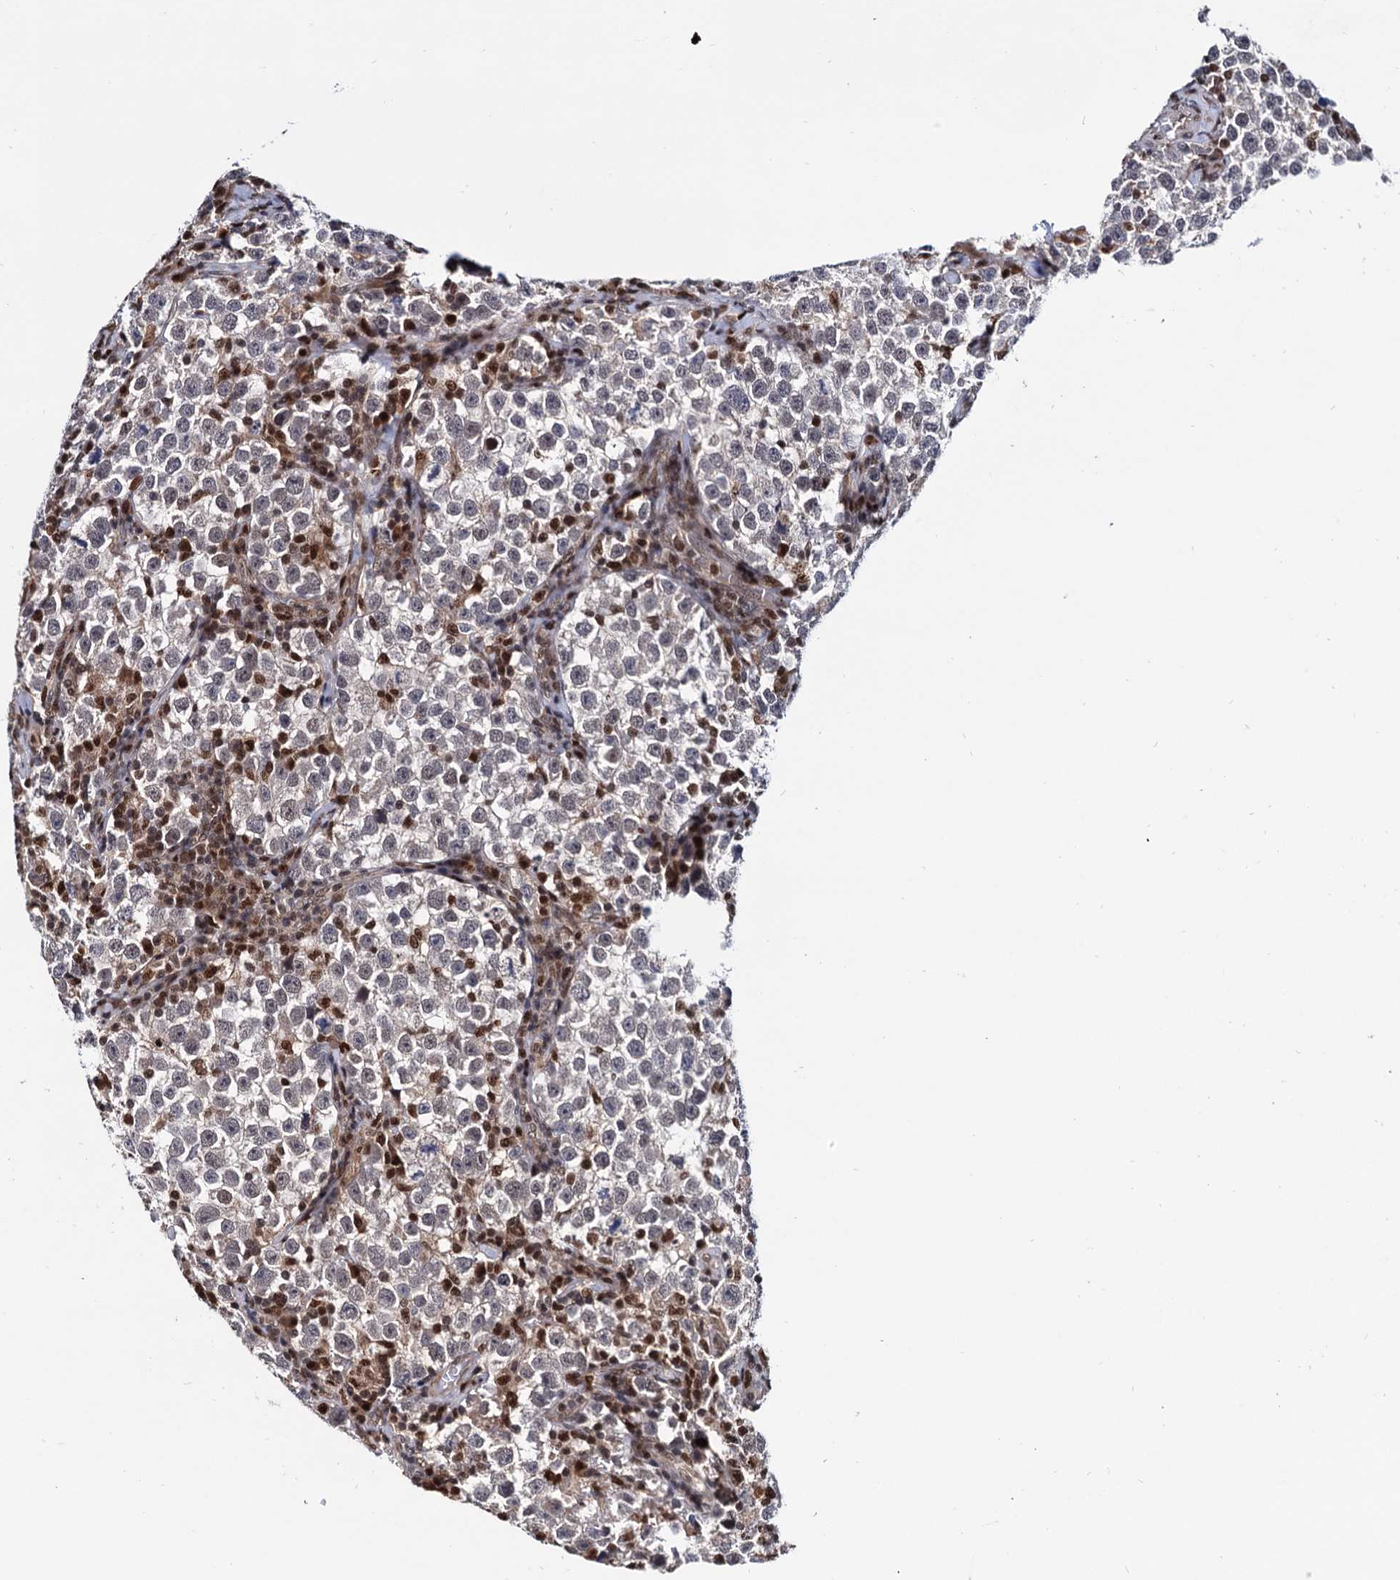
{"staining": {"intensity": "negative", "quantity": "none", "location": "none"}, "tissue": "testis cancer", "cell_type": "Tumor cells", "image_type": "cancer", "snomed": [{"axis": "morphology", "description": "Normal tissue, NOS"}, {"axis": "morphology", "description": "Seminoma, NOS"}, {"axis": "topography", "description": "Testis"}], "caption": "IHC micrograph of neoplastic tissue: testis cancer (seminoma) stained with DAB shows no significant protein positivity in tumor cells. (DAB immunohistochemistry (IHC) with hematoxylin counter stain).", "gene": "RNASEH2B", "patient": {"sex": "male", "age": 43}}